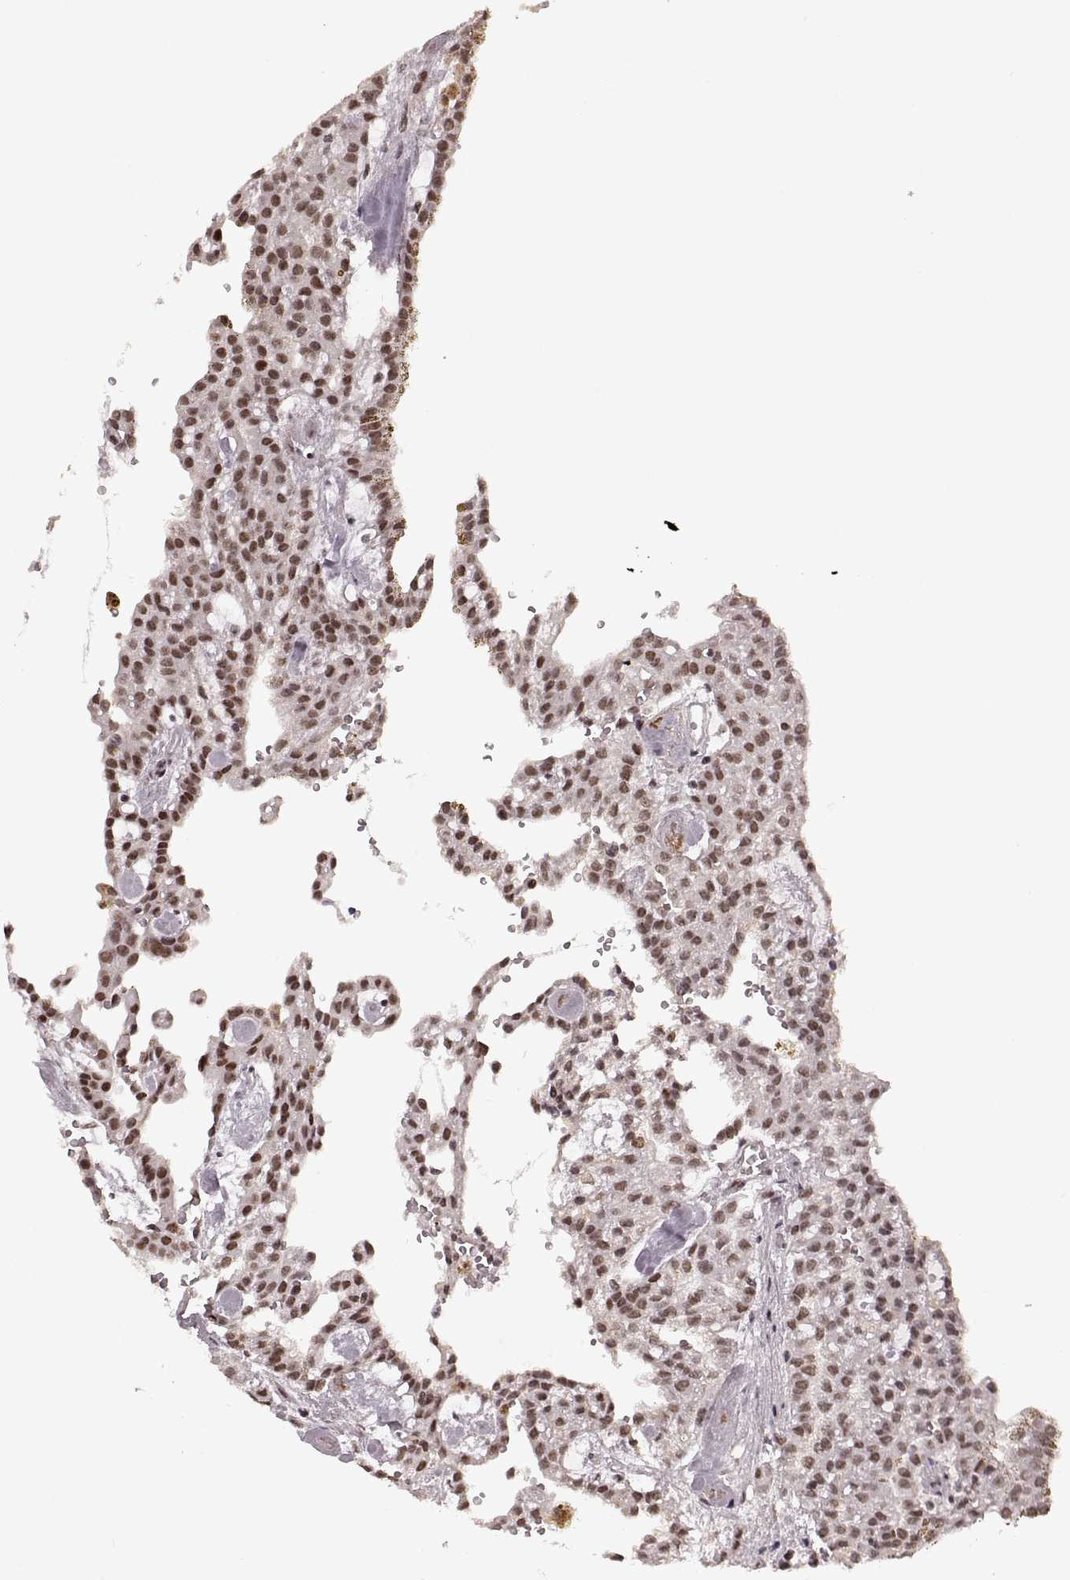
{"staining": {"intensity": "moderate", "quantity": "<25%", "location": "nuclear"}, "tissue": "renal cancer", "cell_type": "Tumor cells", "image_type": "cancer", "snomed": [{"axis": "morphology", "description": "Adenocarcinoma, NOS"}, {"axis": "topography", "description": "Kidney"}], "caption": "This micrograph displays immunohistochemistry (IHC) staining of adenocarcinoma (renal), with low moderate nuclear expression in approximately <25% of tumor cells.", "gene": "RRAGD", "patient": {"sex": "male", "age": 63}}